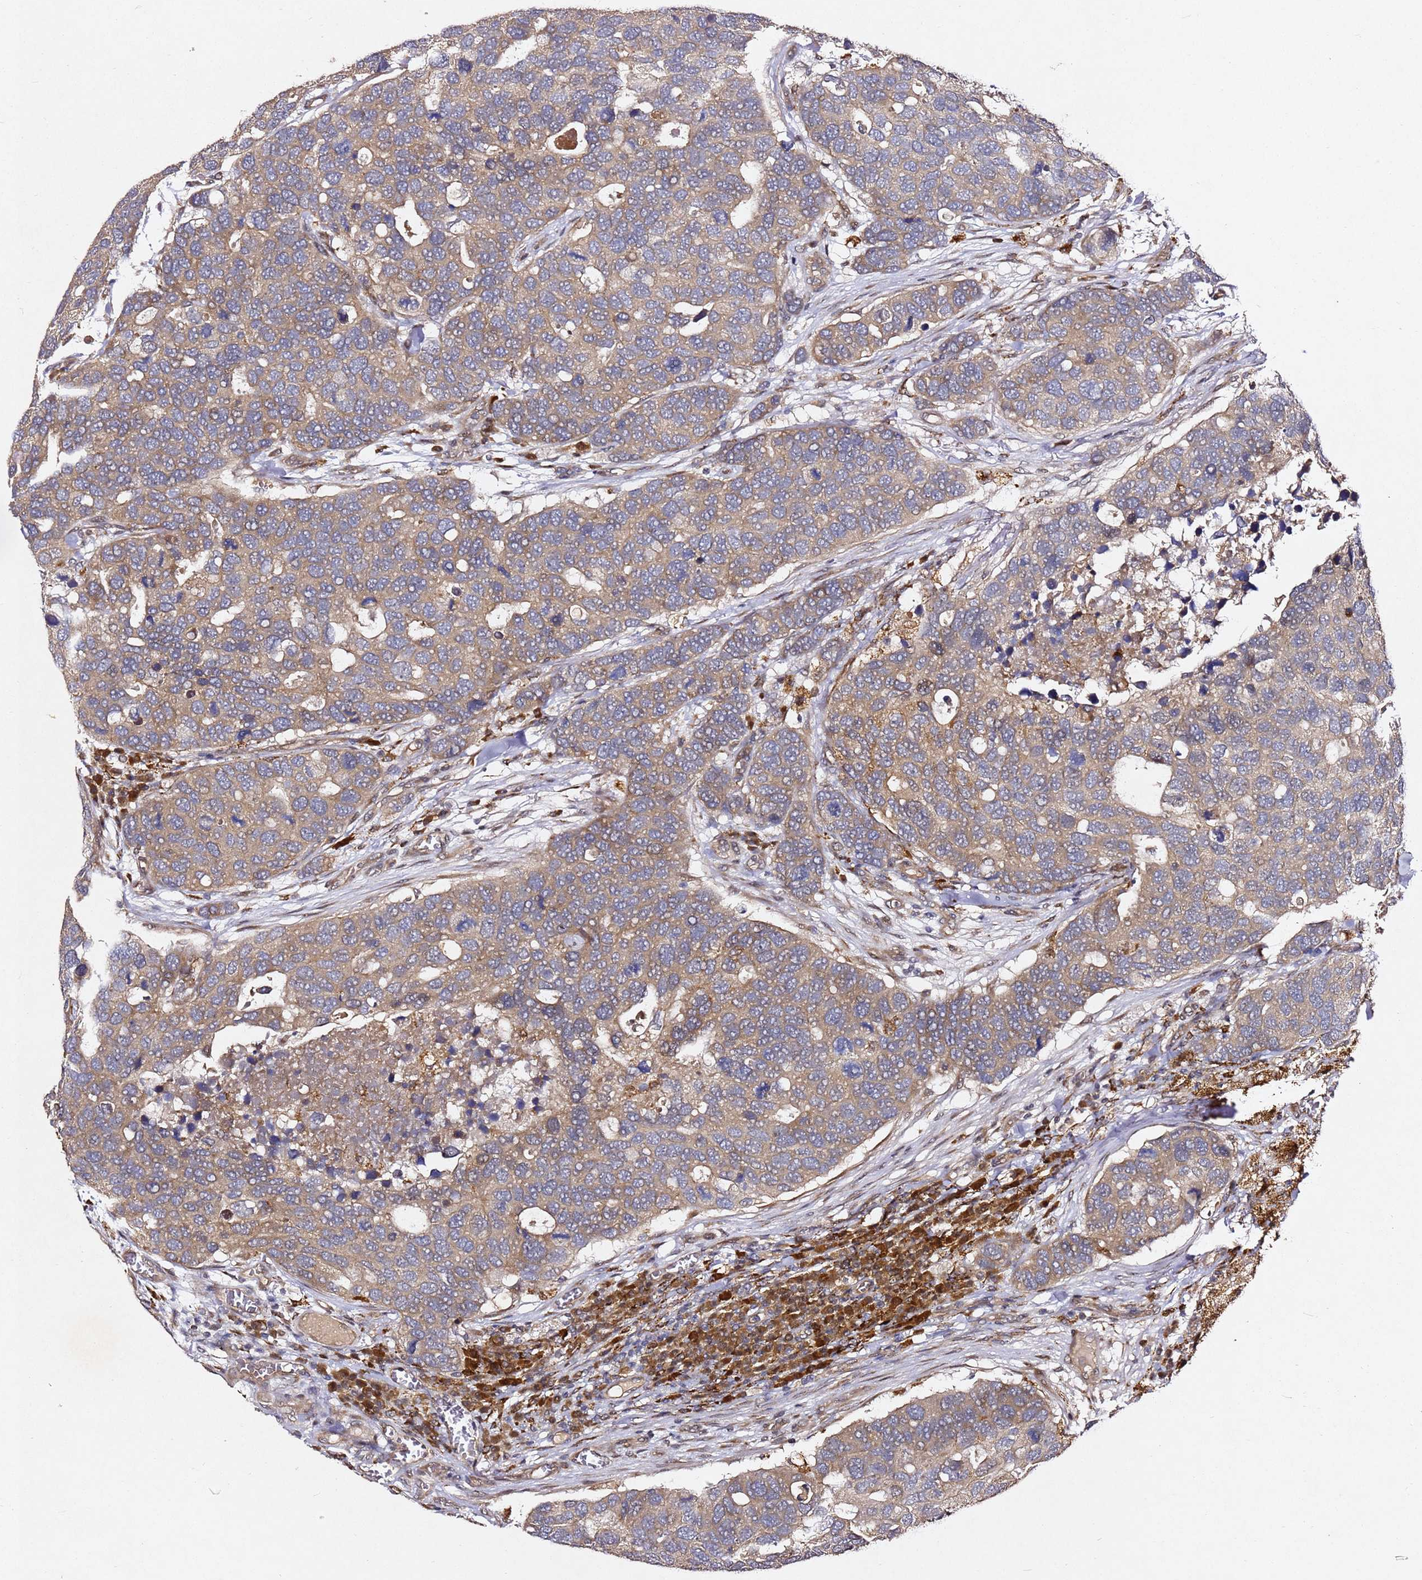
{"staining": {"intensity": "weak", "quantity": ">75%", "location": "cytoplasmic/membranous"}, "tissue": "breast cancer", "cell_type": "Tumor cells", "image_type": "cancer", "snomed": [{"axis": "morphology", "description": "Duct carcinoma"}, {"axis": "topography", "description": "Breast"}], "caption": "DAB immunohistochemical staining of invasive ductal carcinoma (breast) shows weak cytoplasmic/membranous protein staining in approximately >75% of tumor cells.", "gene": "ALG11", "patient": {"sex": "female", "age": 83}}